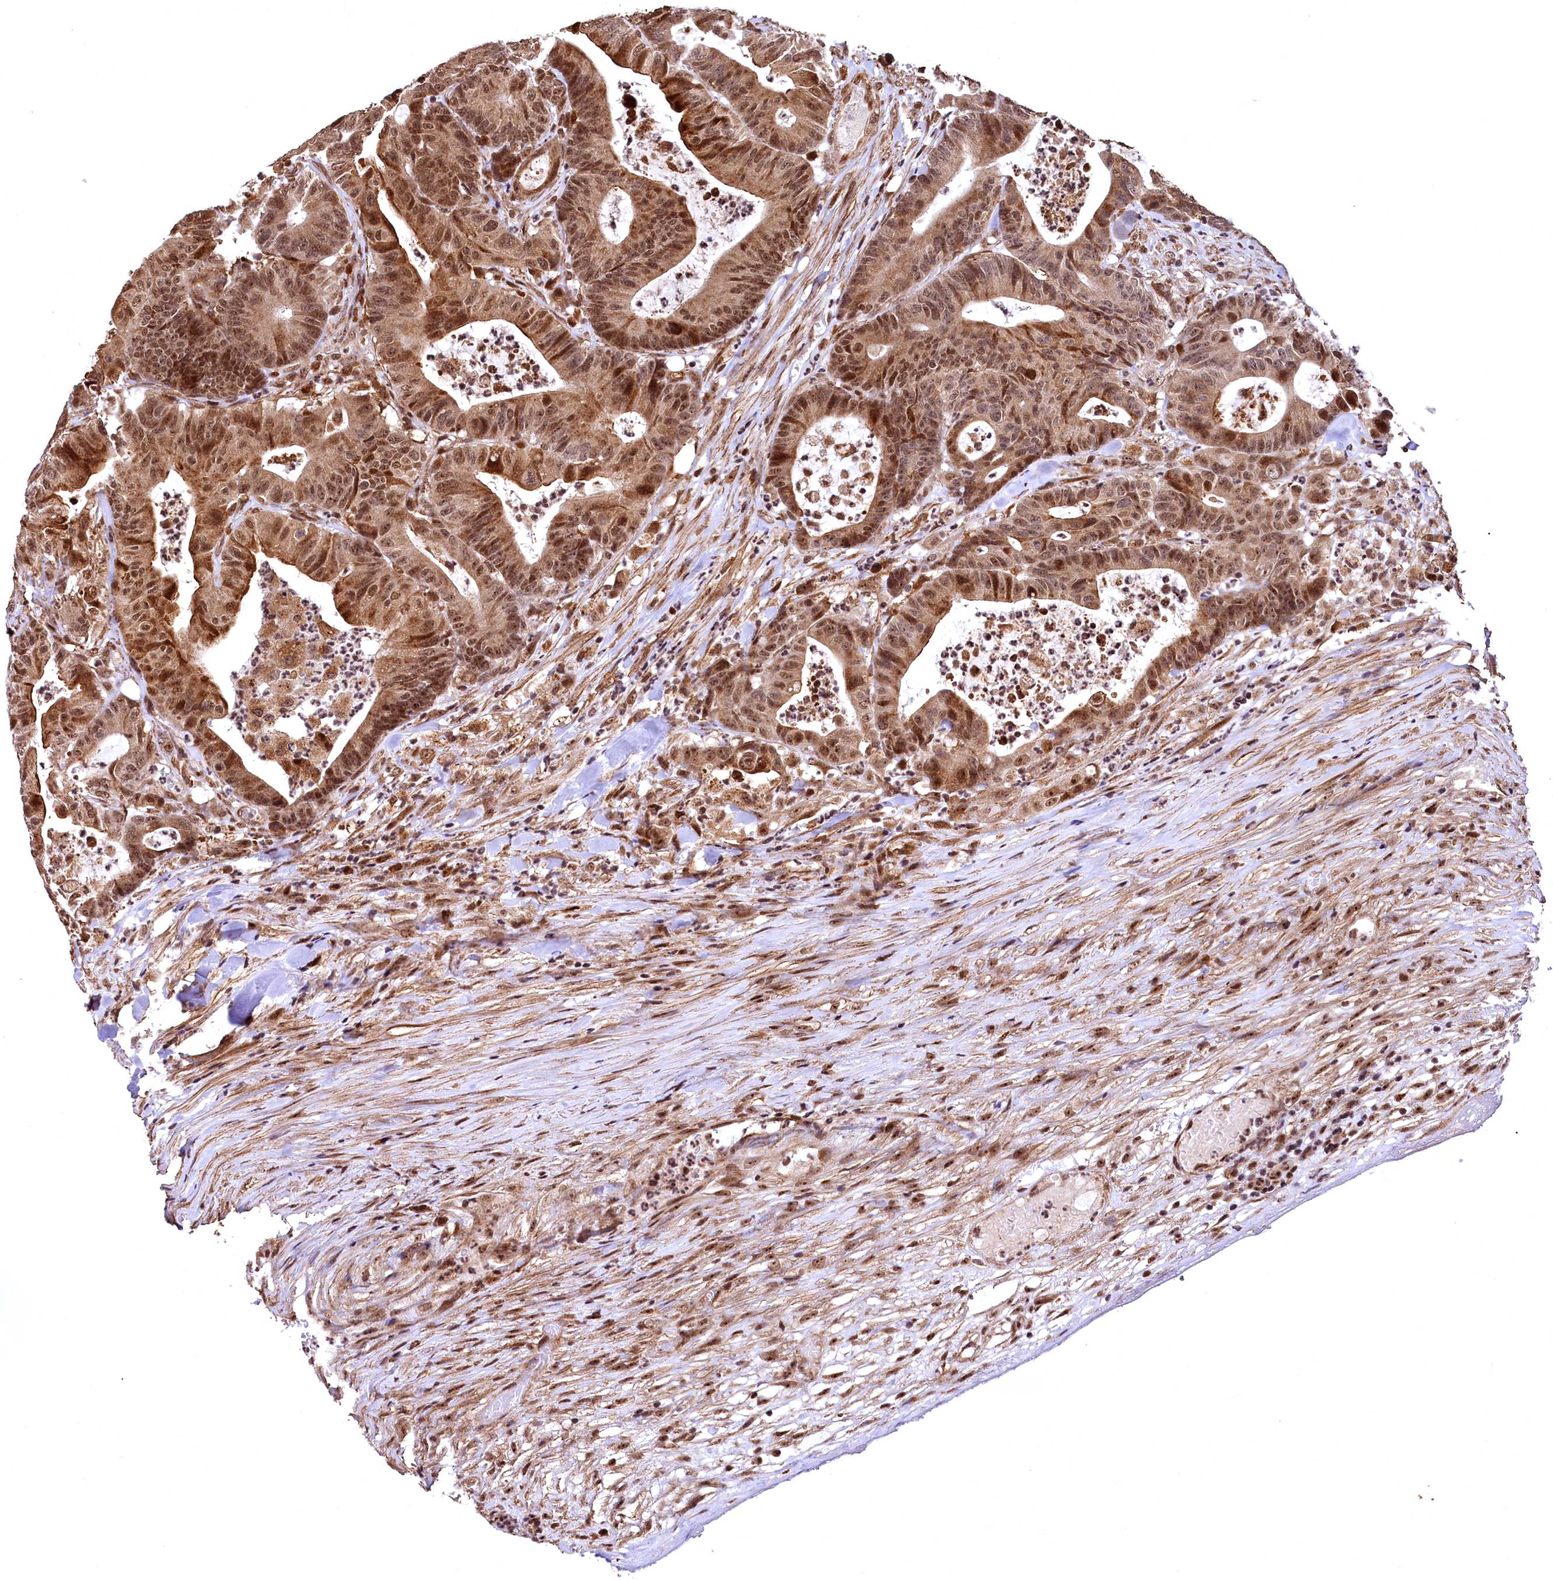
{"staining": {"intensity": "moderate", "quantity": ">75%", "location": "cytoplasmic/membranous,nuclear"}, "tissue": "colorectal cancer", "cell_type": "Tumor cells", "image_type": "cancer", "snomed": [{"axis": "morphology", "description": "Adenocarcinoma, NOS"}, {"axis": "topography", "description": "Colon"}], "caption": "Immunohistochemistry of human colorectal adenocarcinoma displays medium levels of moderate cytoplasmic/membranous and nuclear expression in about >75% of tumor cells.", "gene": "PDS5B", "patient": {"sex": "female", "age": 84}}